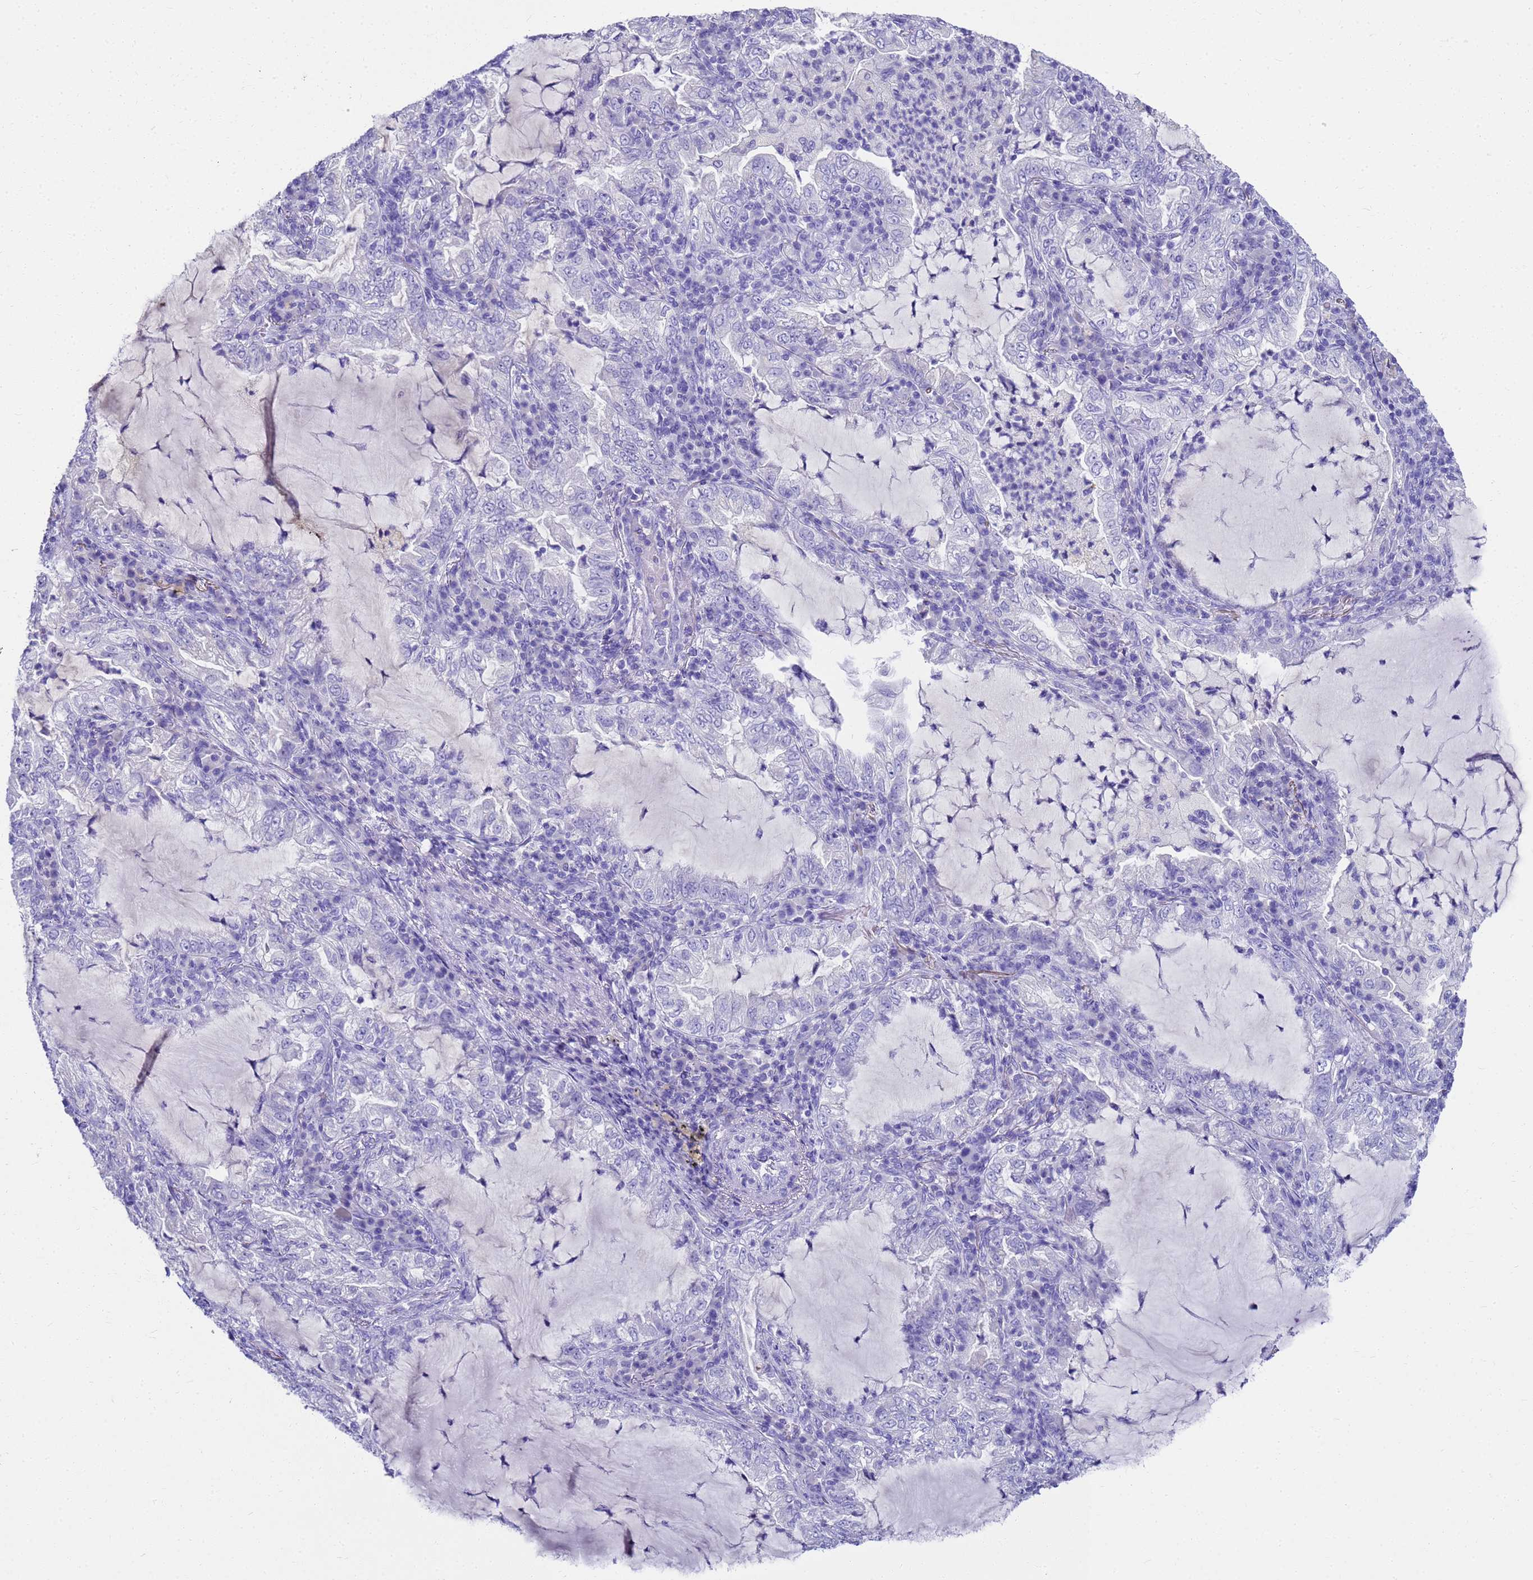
{"staining": {"intensity": "negative", "quantity": "none", "location": "none"}, "tissue": "lung cancer", "cell_type": "Tumor cells", "image_type": "cancer", "snomed": [{"axis": "morphology", "description": "Adenocarcinoma, NOS"}, {"axis": "topography", "description": "Lung"}], "caption": "Immunohistochemistry micrograph of neoplastic tissue: human adenocarcinoma (lung) stained with DAB reveals no significant protein staining in tumor cells. (Brightfield microscopy of DAB (3,3'-diaminobenzidine) immunohistochemistry at high magnification).", "gene": "MS4A13", "patient": {"sex": "female", "age": 73}}